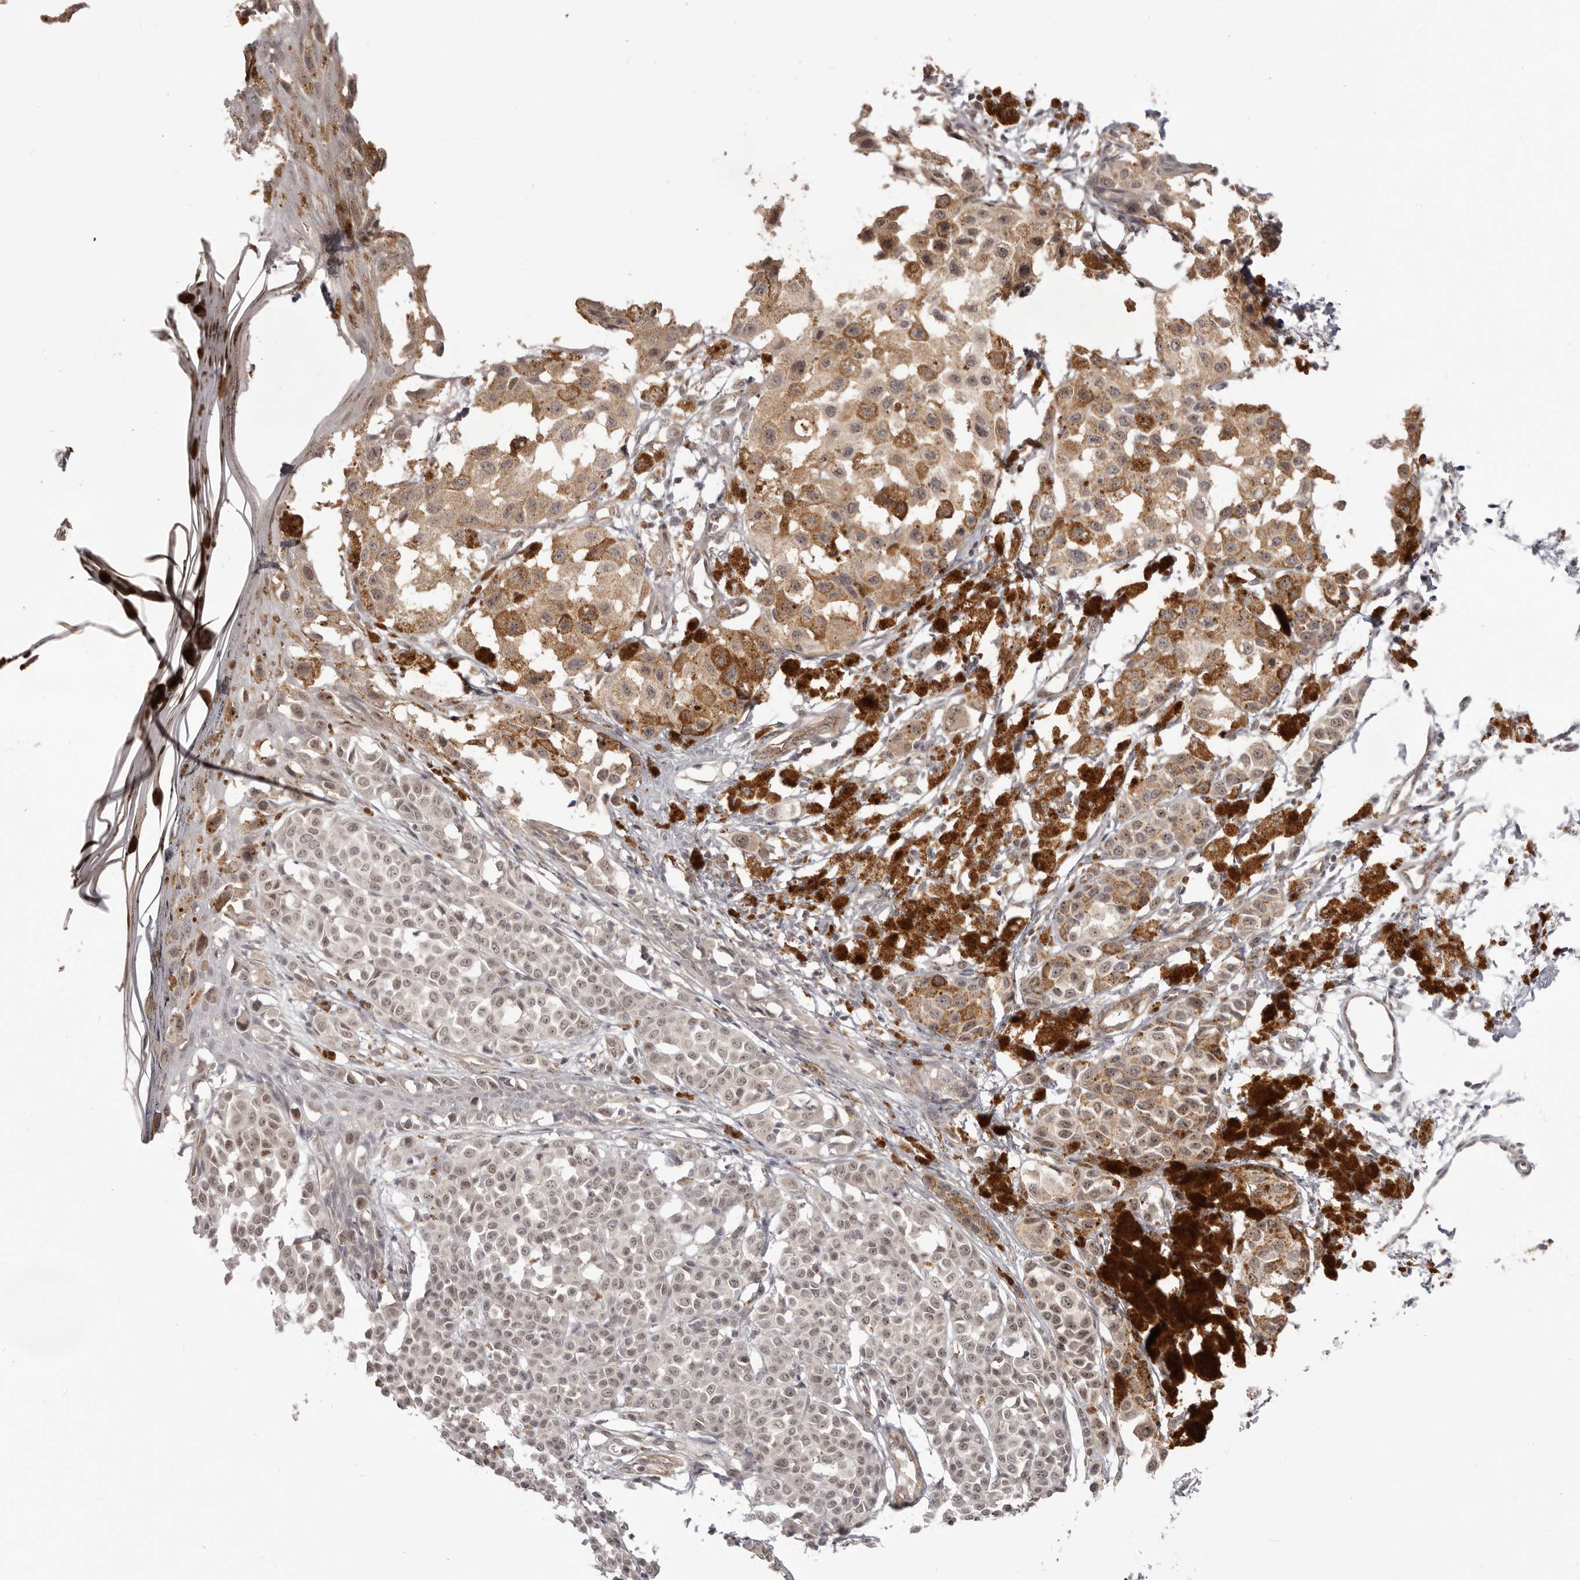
{"staining": {"intensity": "moderate", "quantity": "<25%", "location": "cytoplasmic/membranous"}, "tissue": "melanoma", "cell_type": "Tumor cells", "image_type": "cancer", "snomed": [{"axis": "morphology", "description": "Malignant melanoma, NOS"}, {"axis": "topography", "description": "Skin of leg"}], "caption": "Moderate cytoplasmic/membranous protein expression is present in about <25% of tumor cells in malignant melanoma.", "gene": "RNF2", "patient": {"sex": "female", "age": 72}}